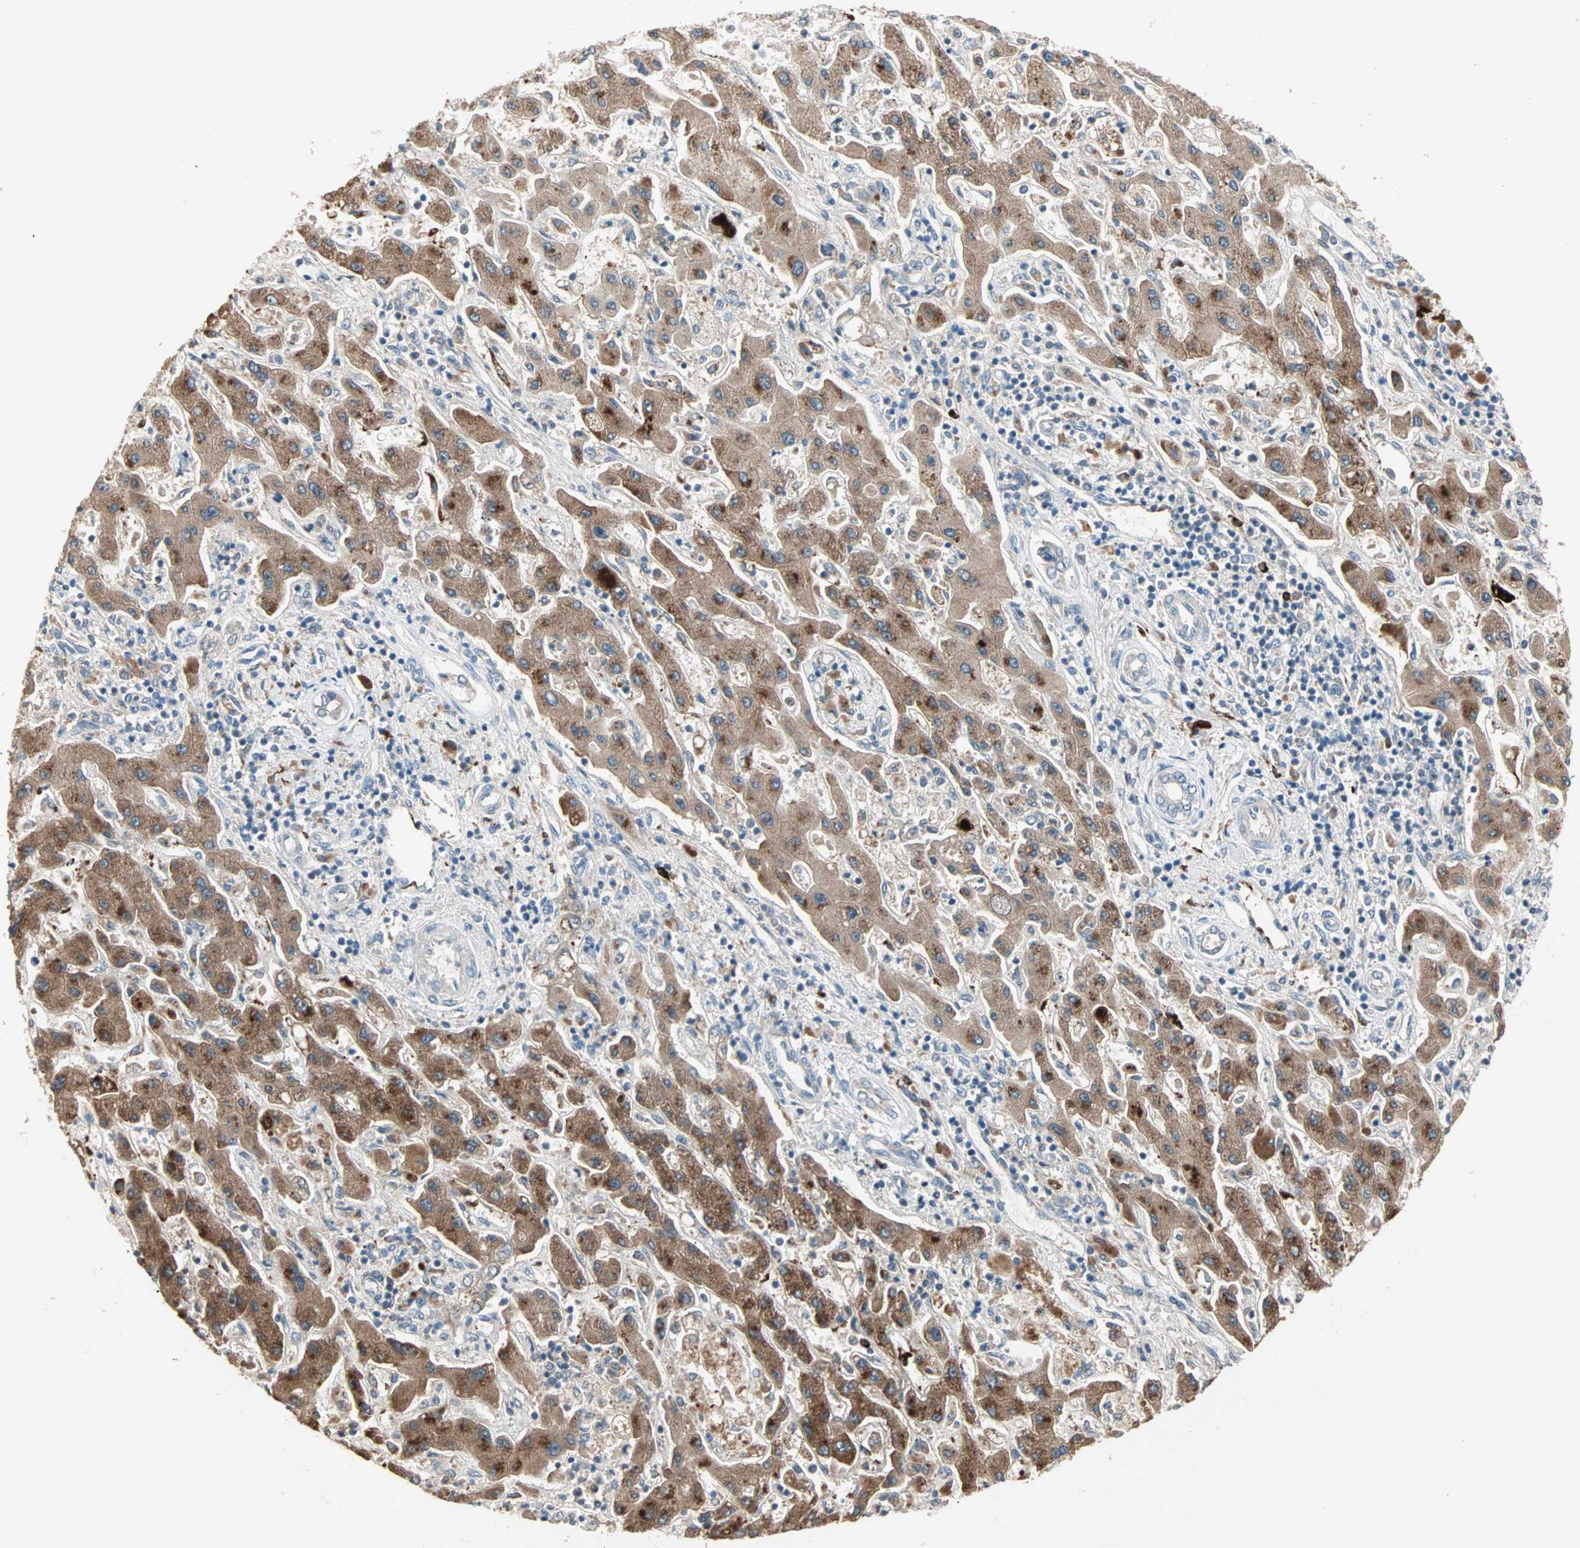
{"staining": {"intensity": "strong", "quantity": ">75%", "location": "cytoplasmic/membranous"}, "tissue": "liver cancer", "cell_type": "Tumor cells", "image_type": "cancer", "snomed": [{"axis": "morphology", "description": "Cholangiocarcinoma"}, {"axis": "topography", "description": "Liver"}], "caption": "Immunohistochemistry micrograph of neoplastic tissue: liver cancer stained using immunohistochemistry (IHC) displays high levels of strong protein expression localized specifically in the cytoplasmic/membranous of tumor cells, appearing as a cytoplasmic/membranous brown color.", "gene": "PROS1", "patient": {"sex": "male", "age": 50}}